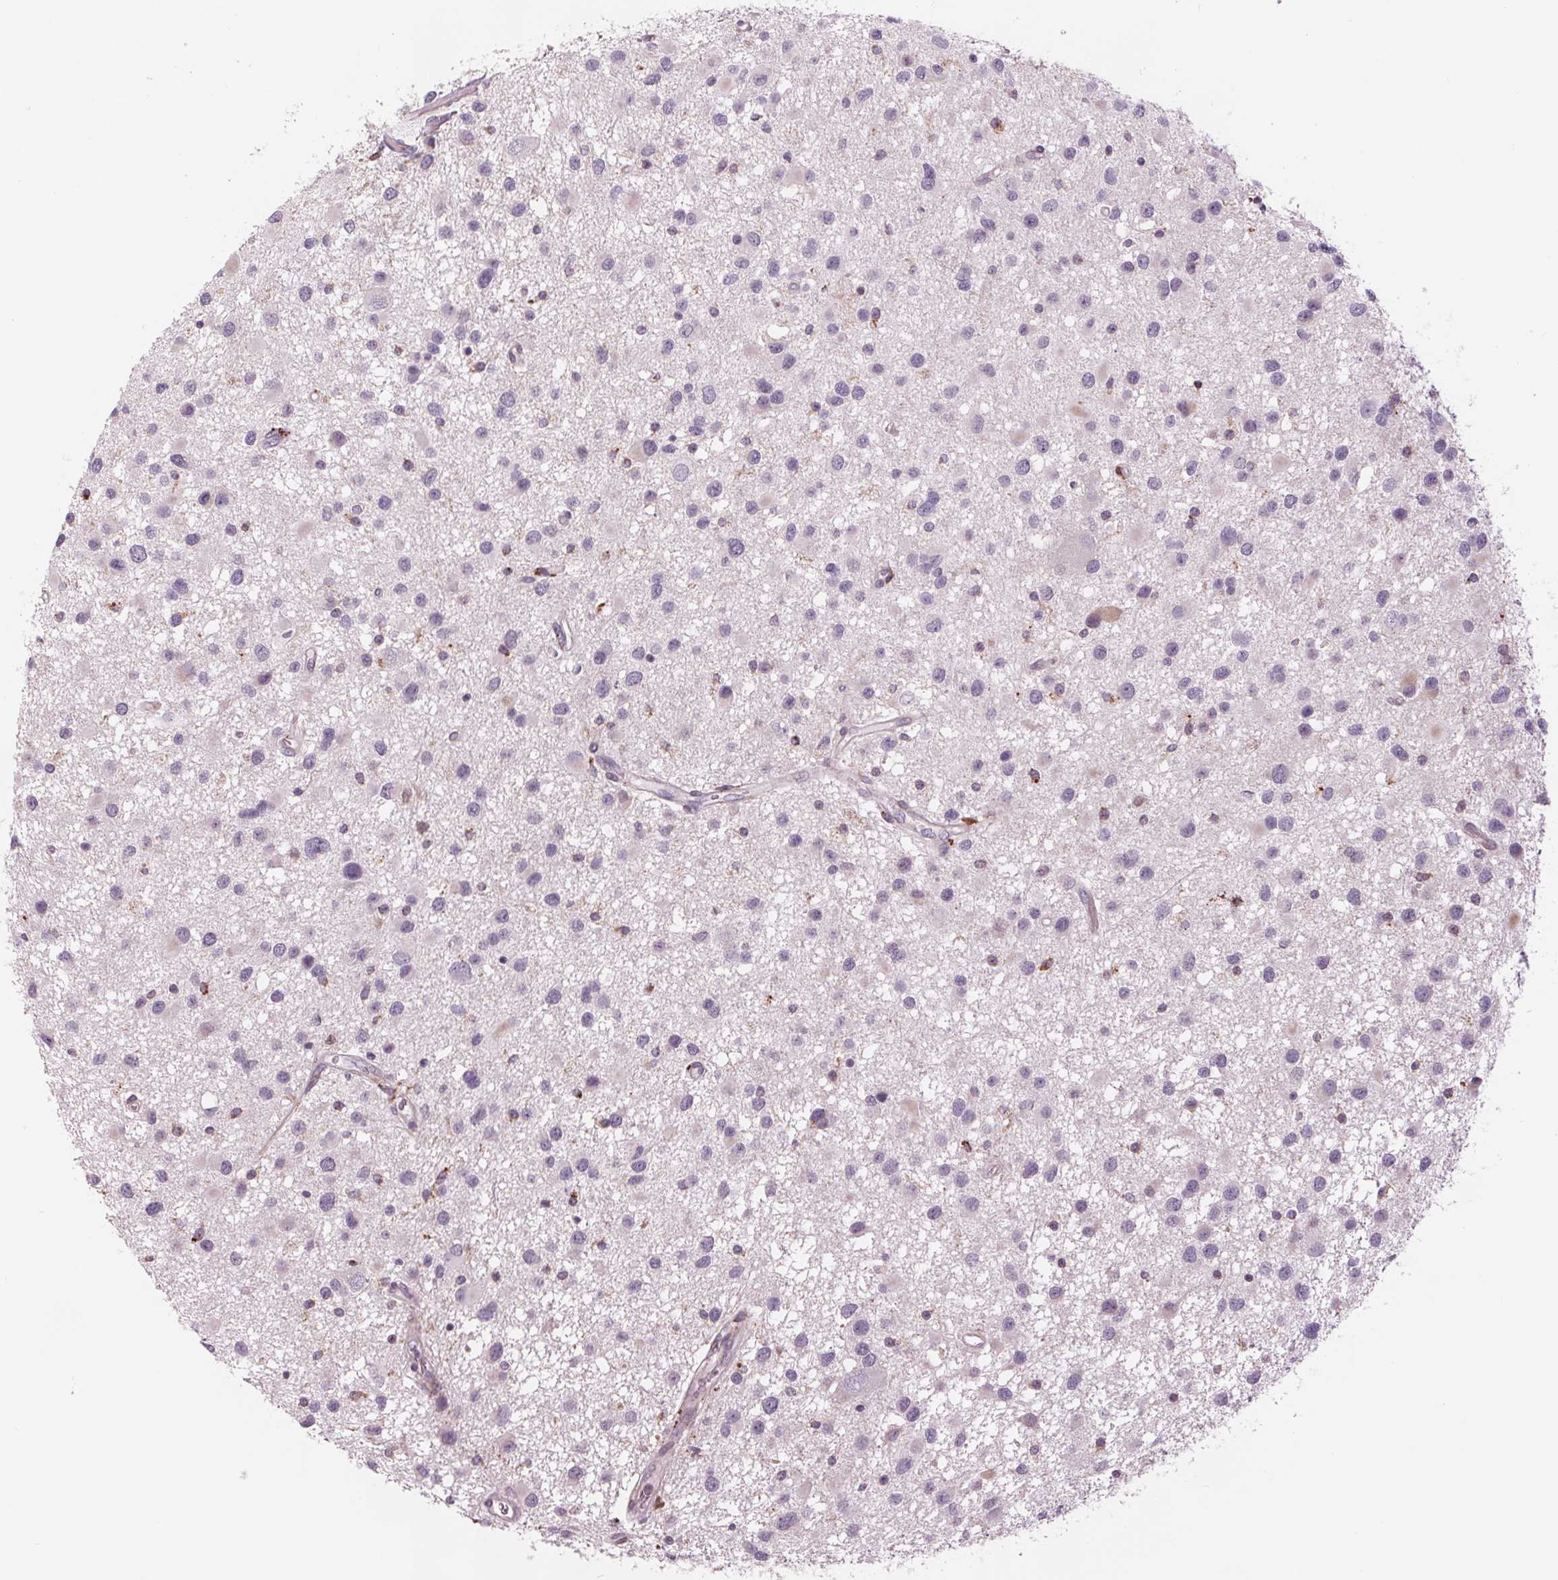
{"staining": {"intensity": "negative", "quantity": "none", "location": "none"}, "tissue": "glioma", "cell_type": "Tumor cells", "image_type": "cancer", "snomed": [{"axis": "morphology", "description": "Glioma, malignant, Low grade"}, {"axis": "topography", "description": "Brain"}], "caption": "Immunohistochemical staining of glioma reveals no significant expression in tumor cells.", "gene": "SAMD5", "patient": {"sex": "female", "age": 32}}